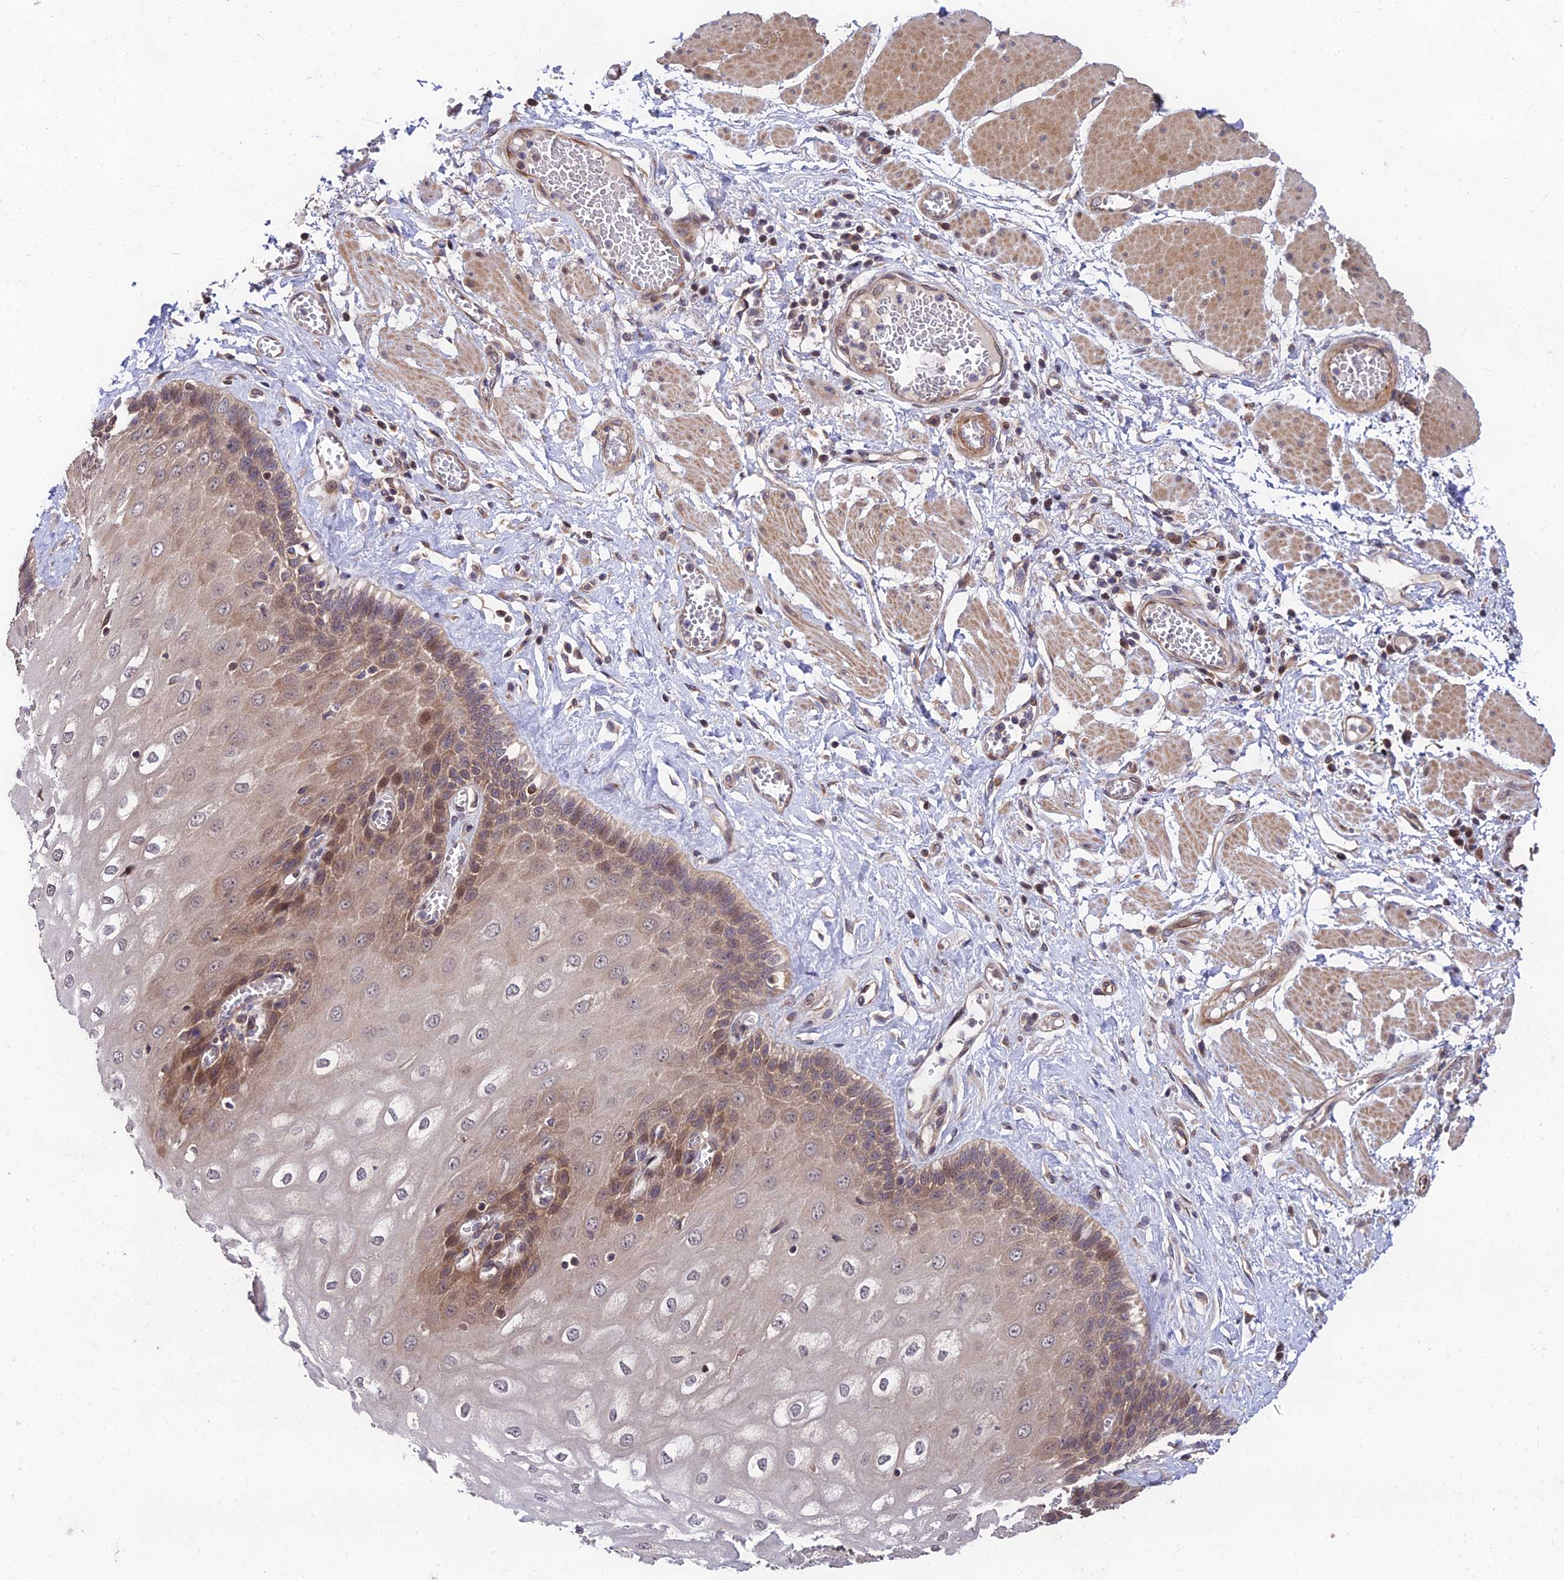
{"staining": {"intensity": "moderate", "quantity": "25%-75%", "location": "cytoplasmic/membranous,nuclear"}, "tissue": "esophagus", "cell_type": "Squamous epithelial cells", "image_type": "normal", "snomed": [{"axis": "morphology", "description": "Normal tissue, NOS"}, {"axis": "topography", "description": "Esophagus"}], "caption": "Esophagus stained with a brown dye reveals moderate cytoplasmic/membranous,nuclear positive expression in approximately 25%-75% of squamous epithelial cells.", "gene": "MKKS", "patient": {"sex": "male", "age": 60}}